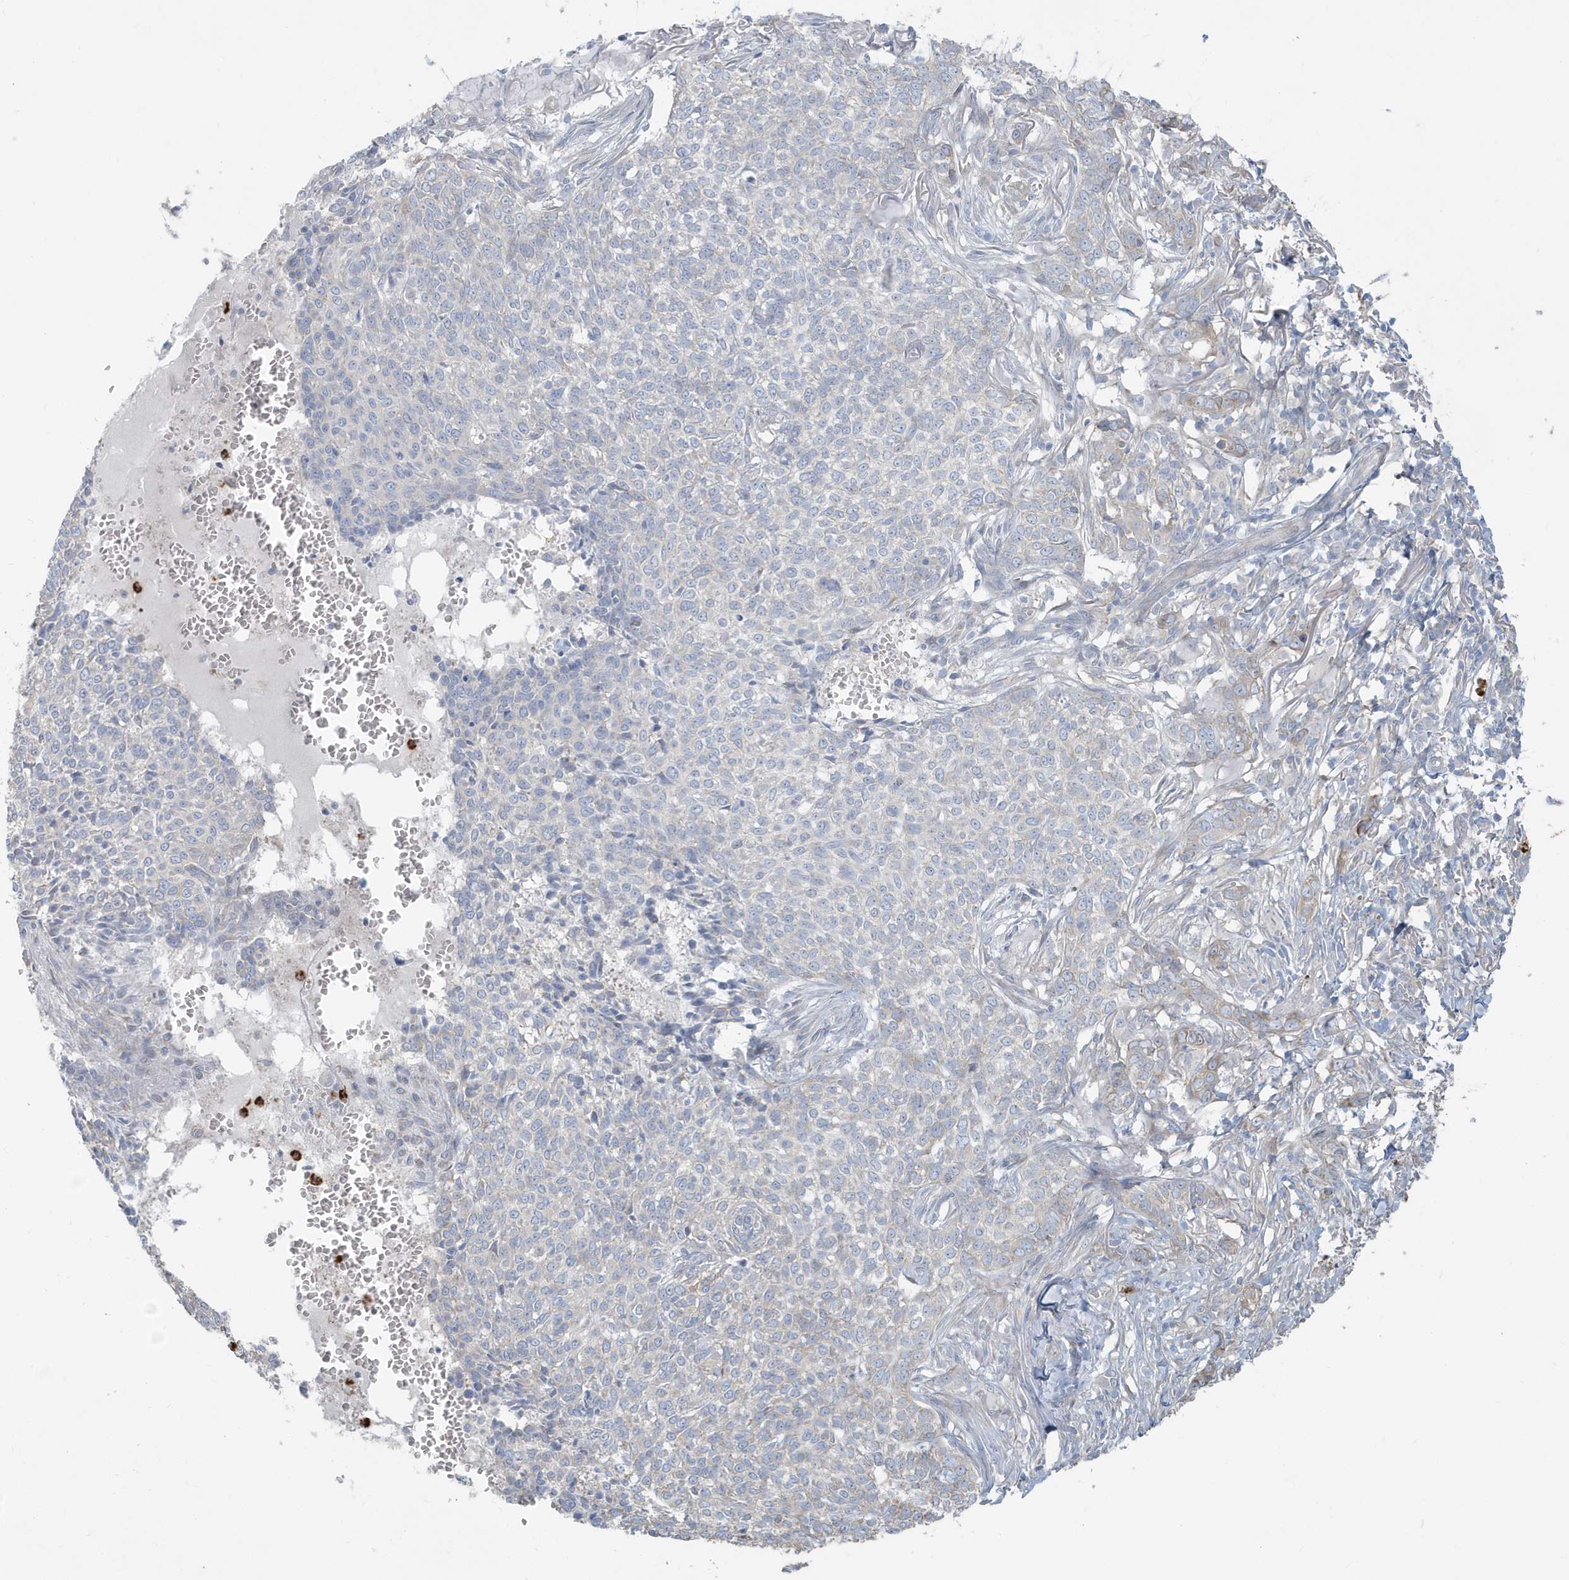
{"staining": {"intensity": "negative", "quantity": "none", "location": "none"}, "tissue": "skin cancer", "cell_type": "Tumor cells", "image_type": "cancer", "snomed": [{"axis": "morphology", "description": "Basal cell carcinoma"}, {"axis": "topography", "description": "Skin"}], "caption": "Immunohistochemical staining of basal cell carcinoma (skin) exhibits no significant positivity in tumor cells.", "gene": "CCNJ", "patient": {"sex": "male", "age": 85}}